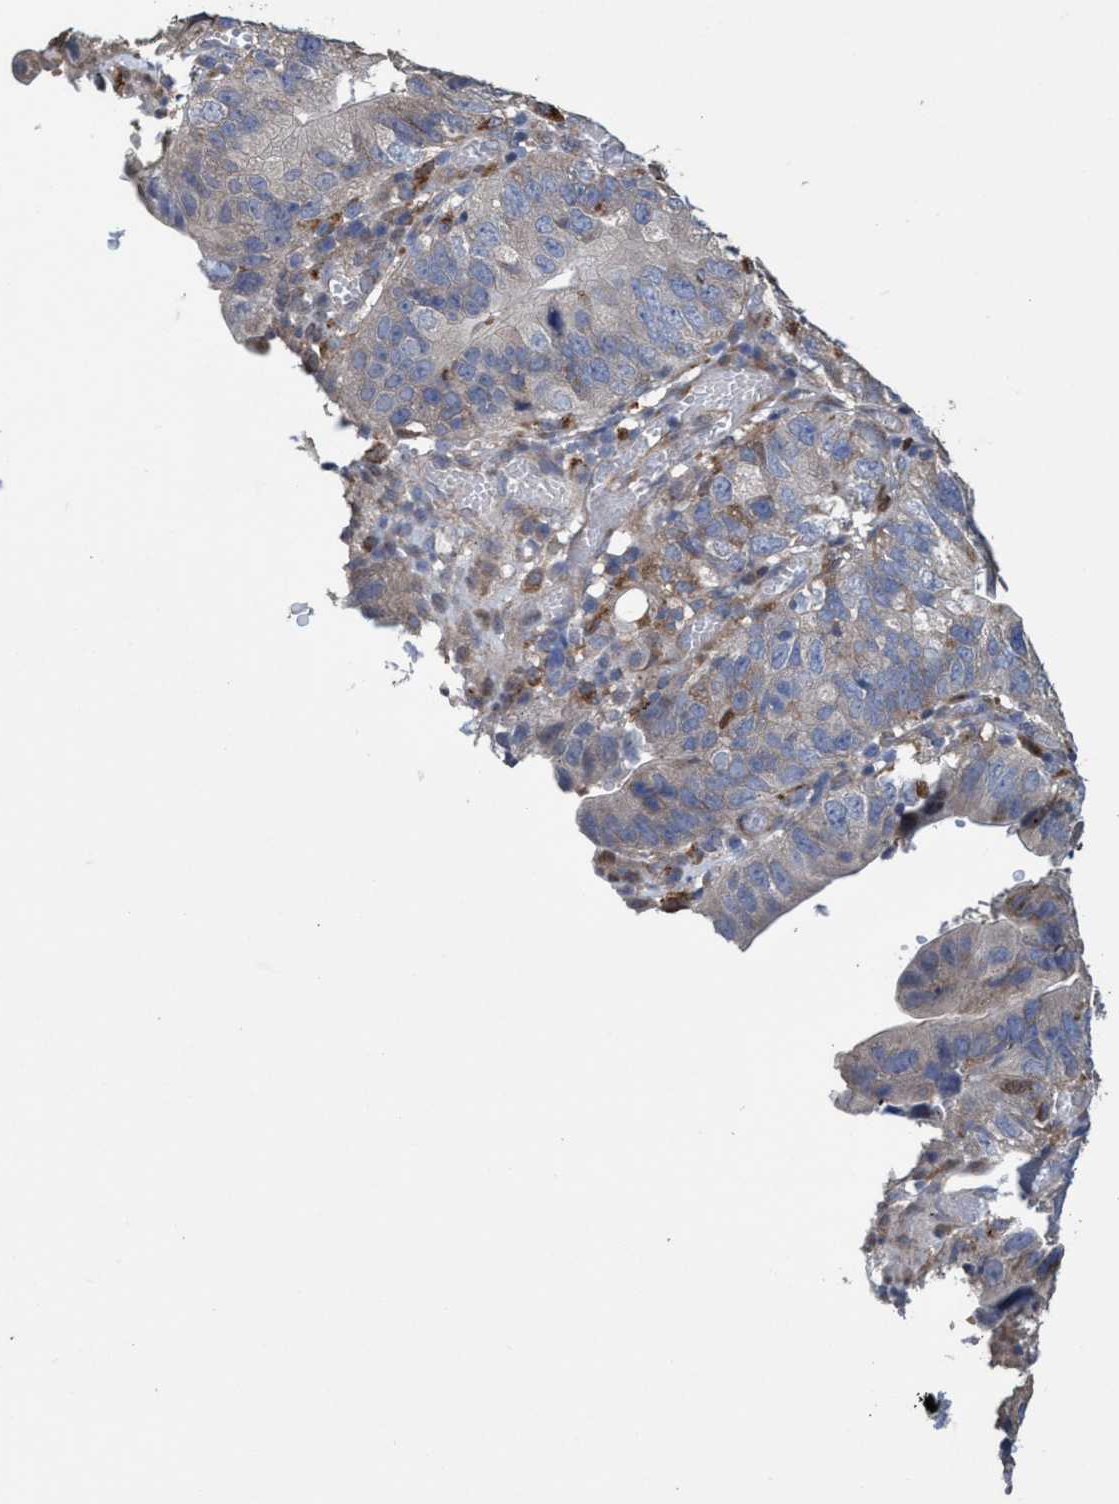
{"staining": {"intensity": "moderate", "quantity": ">75%", "location": "cytoplasmic/membranous"}, "tissue": "stomach cancer", "cell_type": "Tumor cells", "image_type": "cancer", "snomed": [{"axis": "morphology", "description": "Adenocarcinoma, NOS"}, {"axis": "topography", "description": "Stomach"}], "caption": "Immunohistochemistry (IHC) photomicrograph of neoplastic tissue: stomach adenocarcinoma stained using immunohistochemistry shows medium levels of moderate protein expression localized specifically in the cytoplasmic/membranous of tumor cells, appearing as a cytoplasmic/membranous brown color.", "gene": "BBS9", "patient": {"sex": "male", "age": 59}}